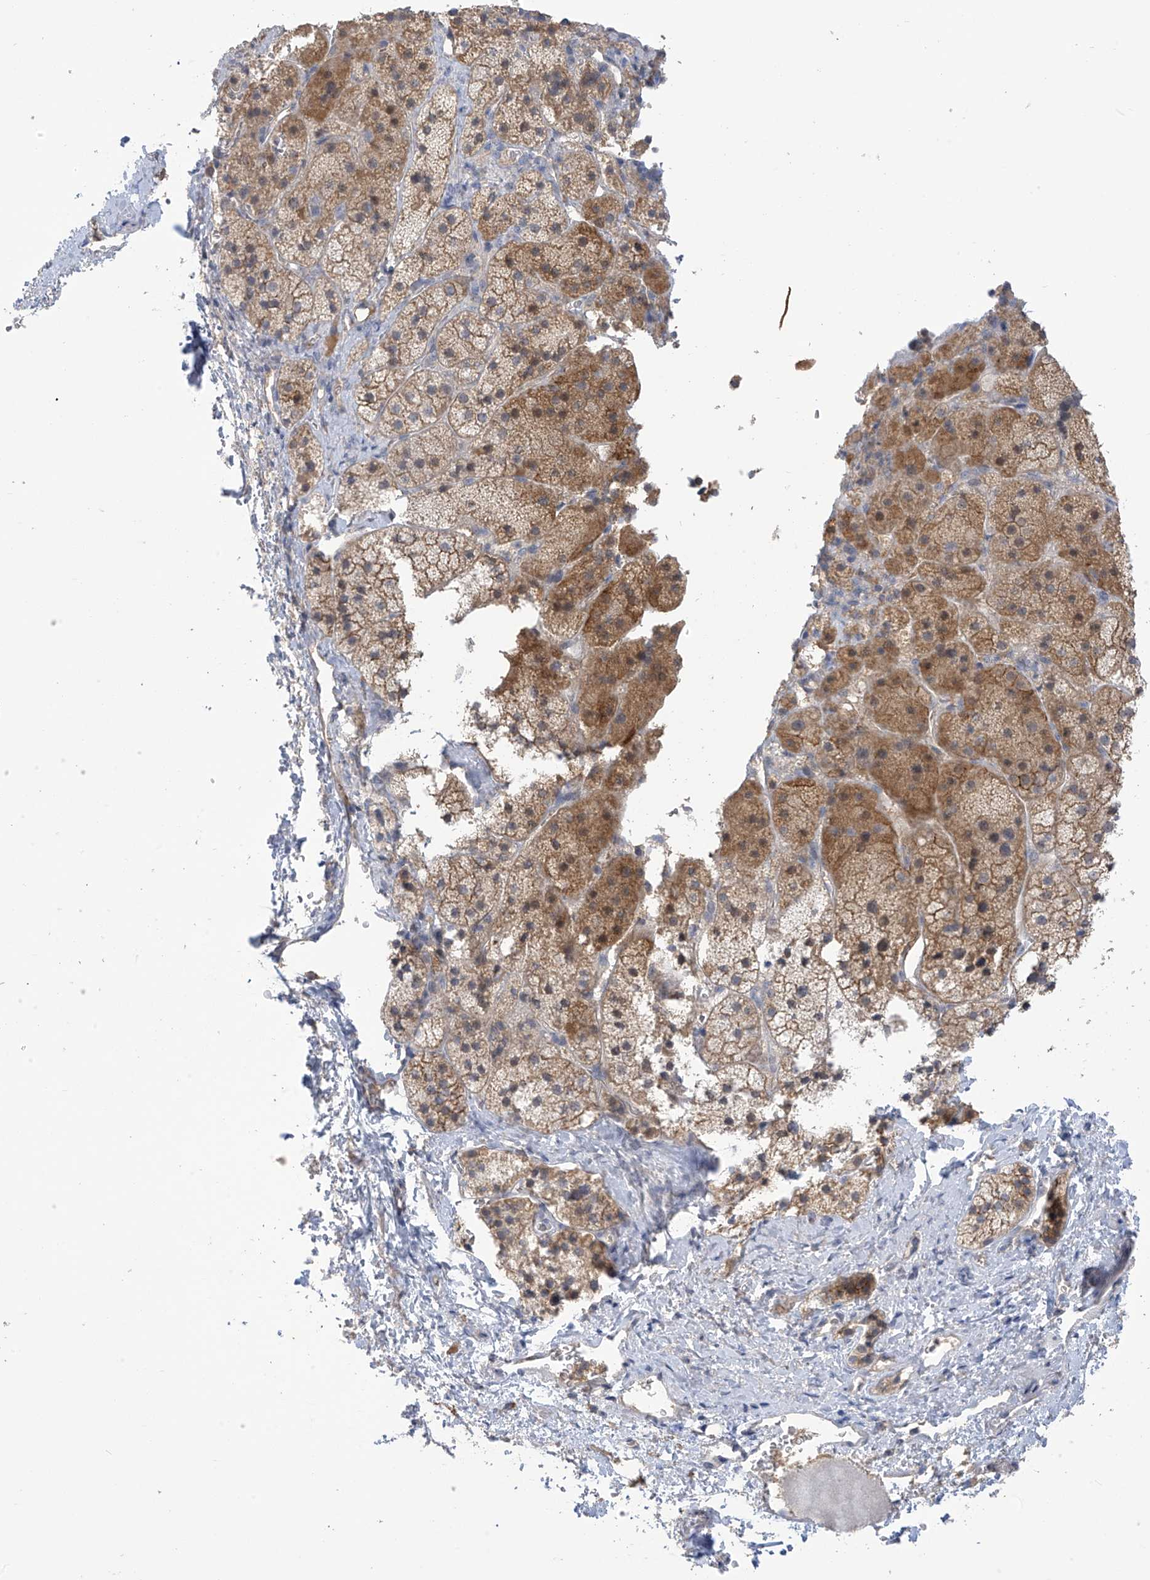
{"staining": {"intensity": "moderate", "quantity": ">75%", "location": "cytoplasmic/membranous,nuclear"}, "tissue": "adrenal gland", "cell_type": "Glandular cells", "image_type": "normal", "snomed": [{"axis": "morphology", "description": "Normal tissue, NOS"}, {"axis": "topography", "description": "Adrenal gland"}], "caption": "A medium amount of moderate cytoplasmic/membranous,nuclear staining is present in approximately >75% of glandular cells in unremarkable adrenal gland. The staining was performed using DAB to visualize the protein expression in brown, while the nuclei were stained in blue with hematoxylin (Magnification: 20x).", "gene": "KIAA1522", "patient": {"sex": "female", "age": 44}}